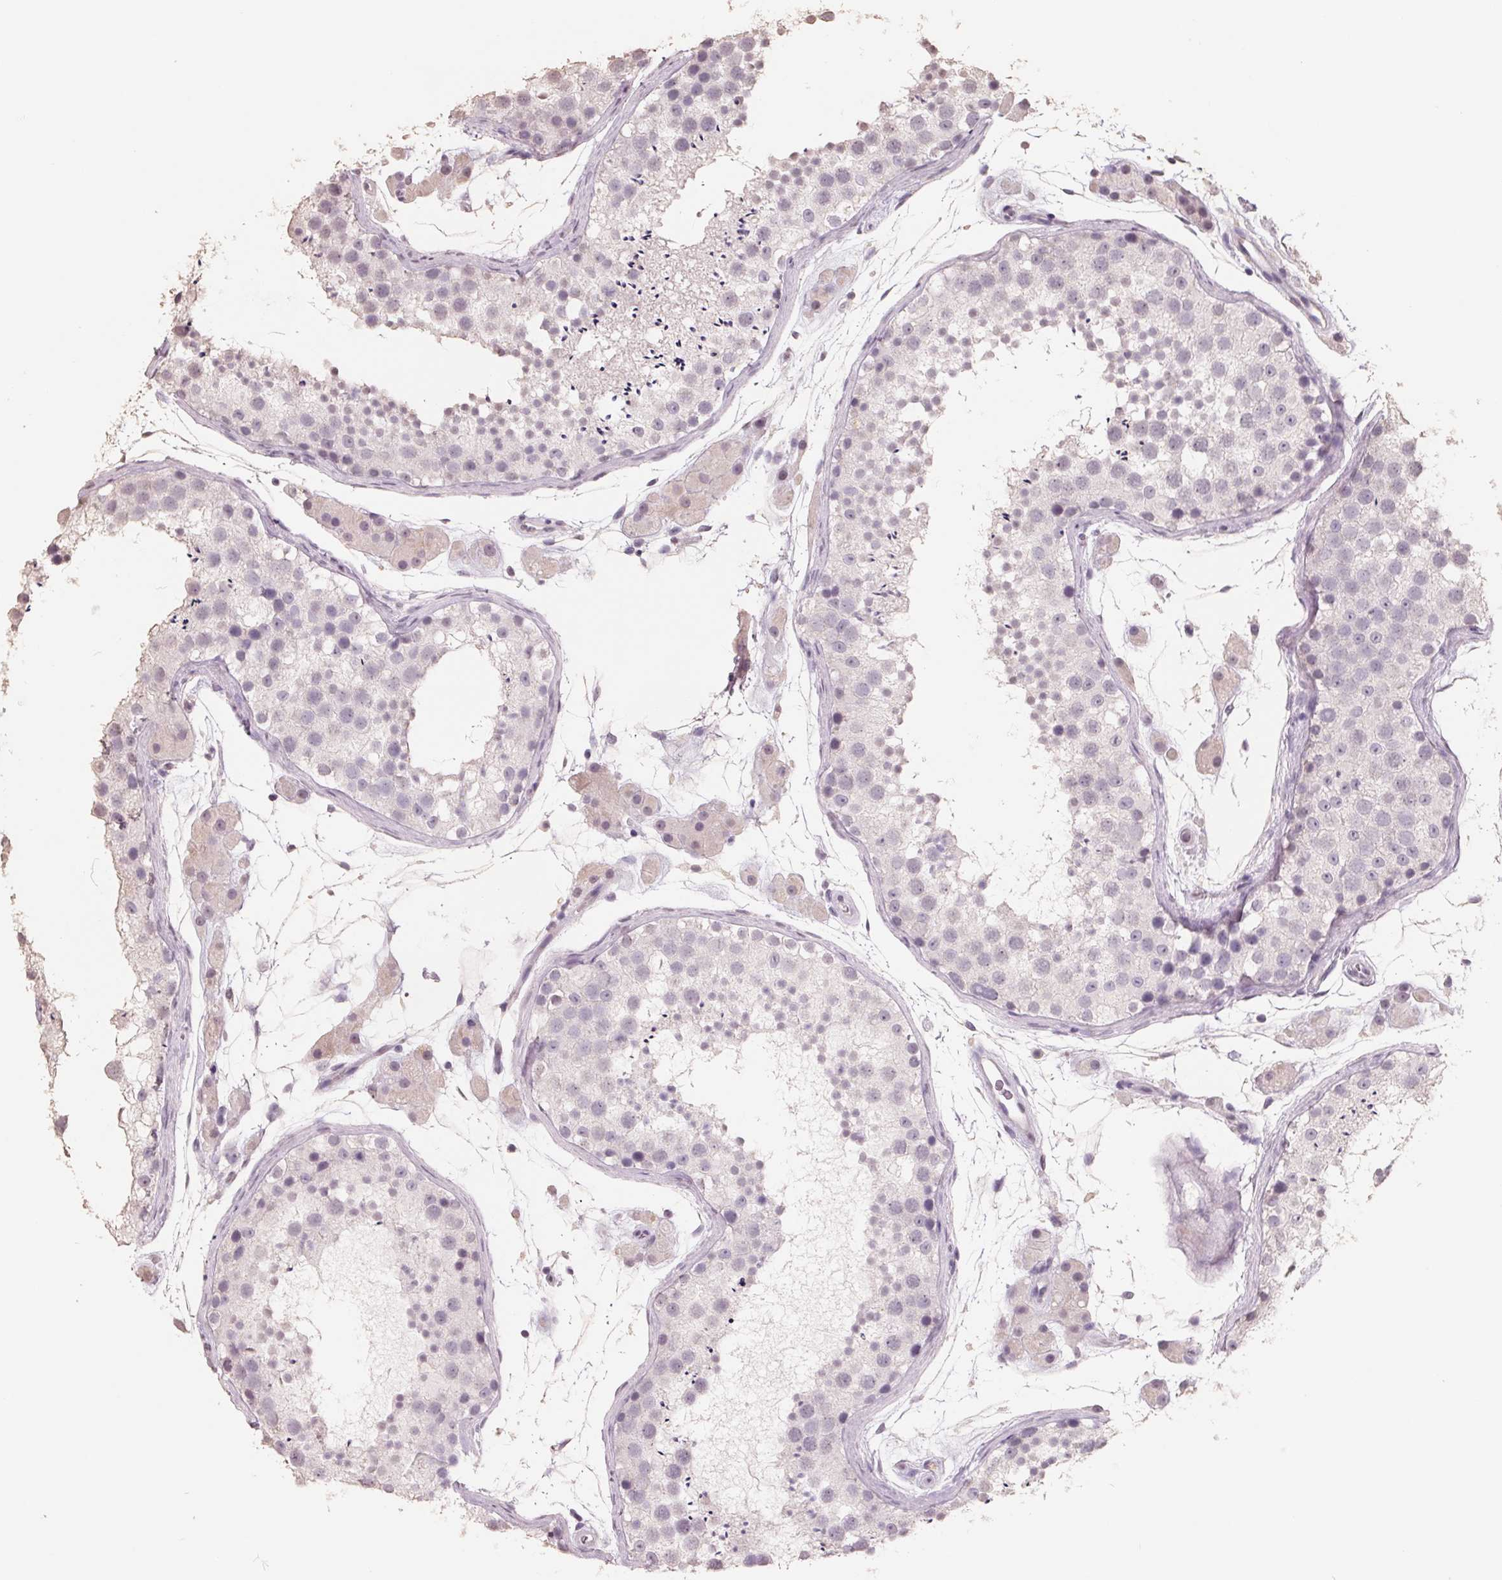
{"staining": {"intensity": "weak", "quantity": "<25%", "location": "nuclear"}, "tissue": "testis", "cell_type": "Cells in seminiferous ducts", "image_type": "normal", "snomed": [{"axis": "morphology", "description": "Normal tissue, NOS"}, {"axis": "topography", "description": "Testis"}], "caption": "Photomicrograph shows no significant protein staining in cells in seminiferous ducts of benign testis.", "gene": "FTCD", "patient": {"sex": "male", "age": 41}}